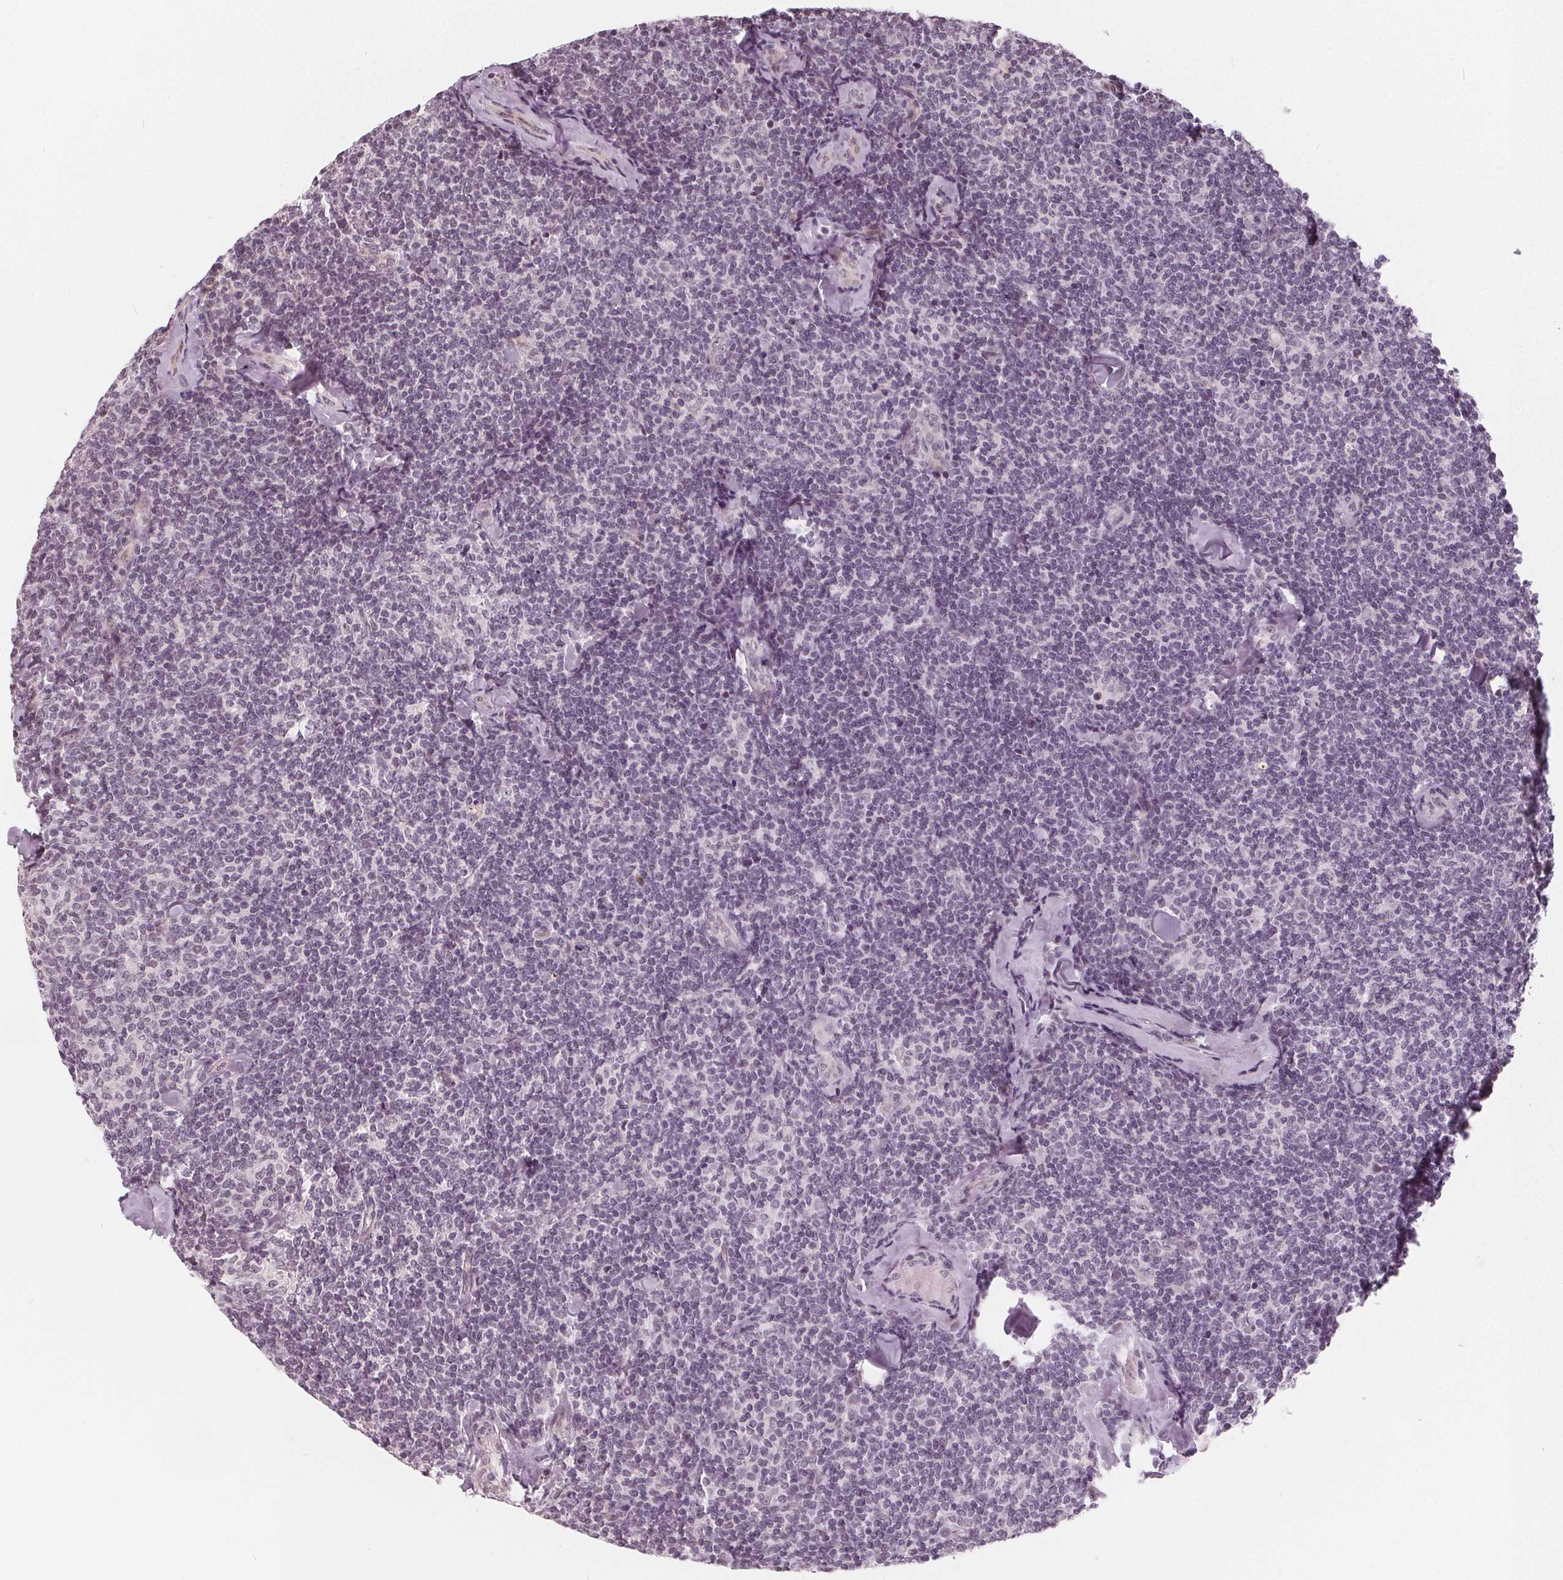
{"staining": {"intensity": "negative", "quantity": "none", "location": "none"}, "tissue": "lymphoma", "cell_type": "Tumor cells", "image_type": "cancer", "snomed": [{"axis": "morphology", "description": "Malignant lymphoma, non-Hodgkin's type, Low grade"}, {"axis": "topography", "description": "Lymph node"}], "caption": "Protein analysis of low-grade malignant lymphoma, non-Hodgkin's type shows no significant expression in tumor cells.", "gene": "NUP210L", "patient": {"sex": "female", "age": 56}}